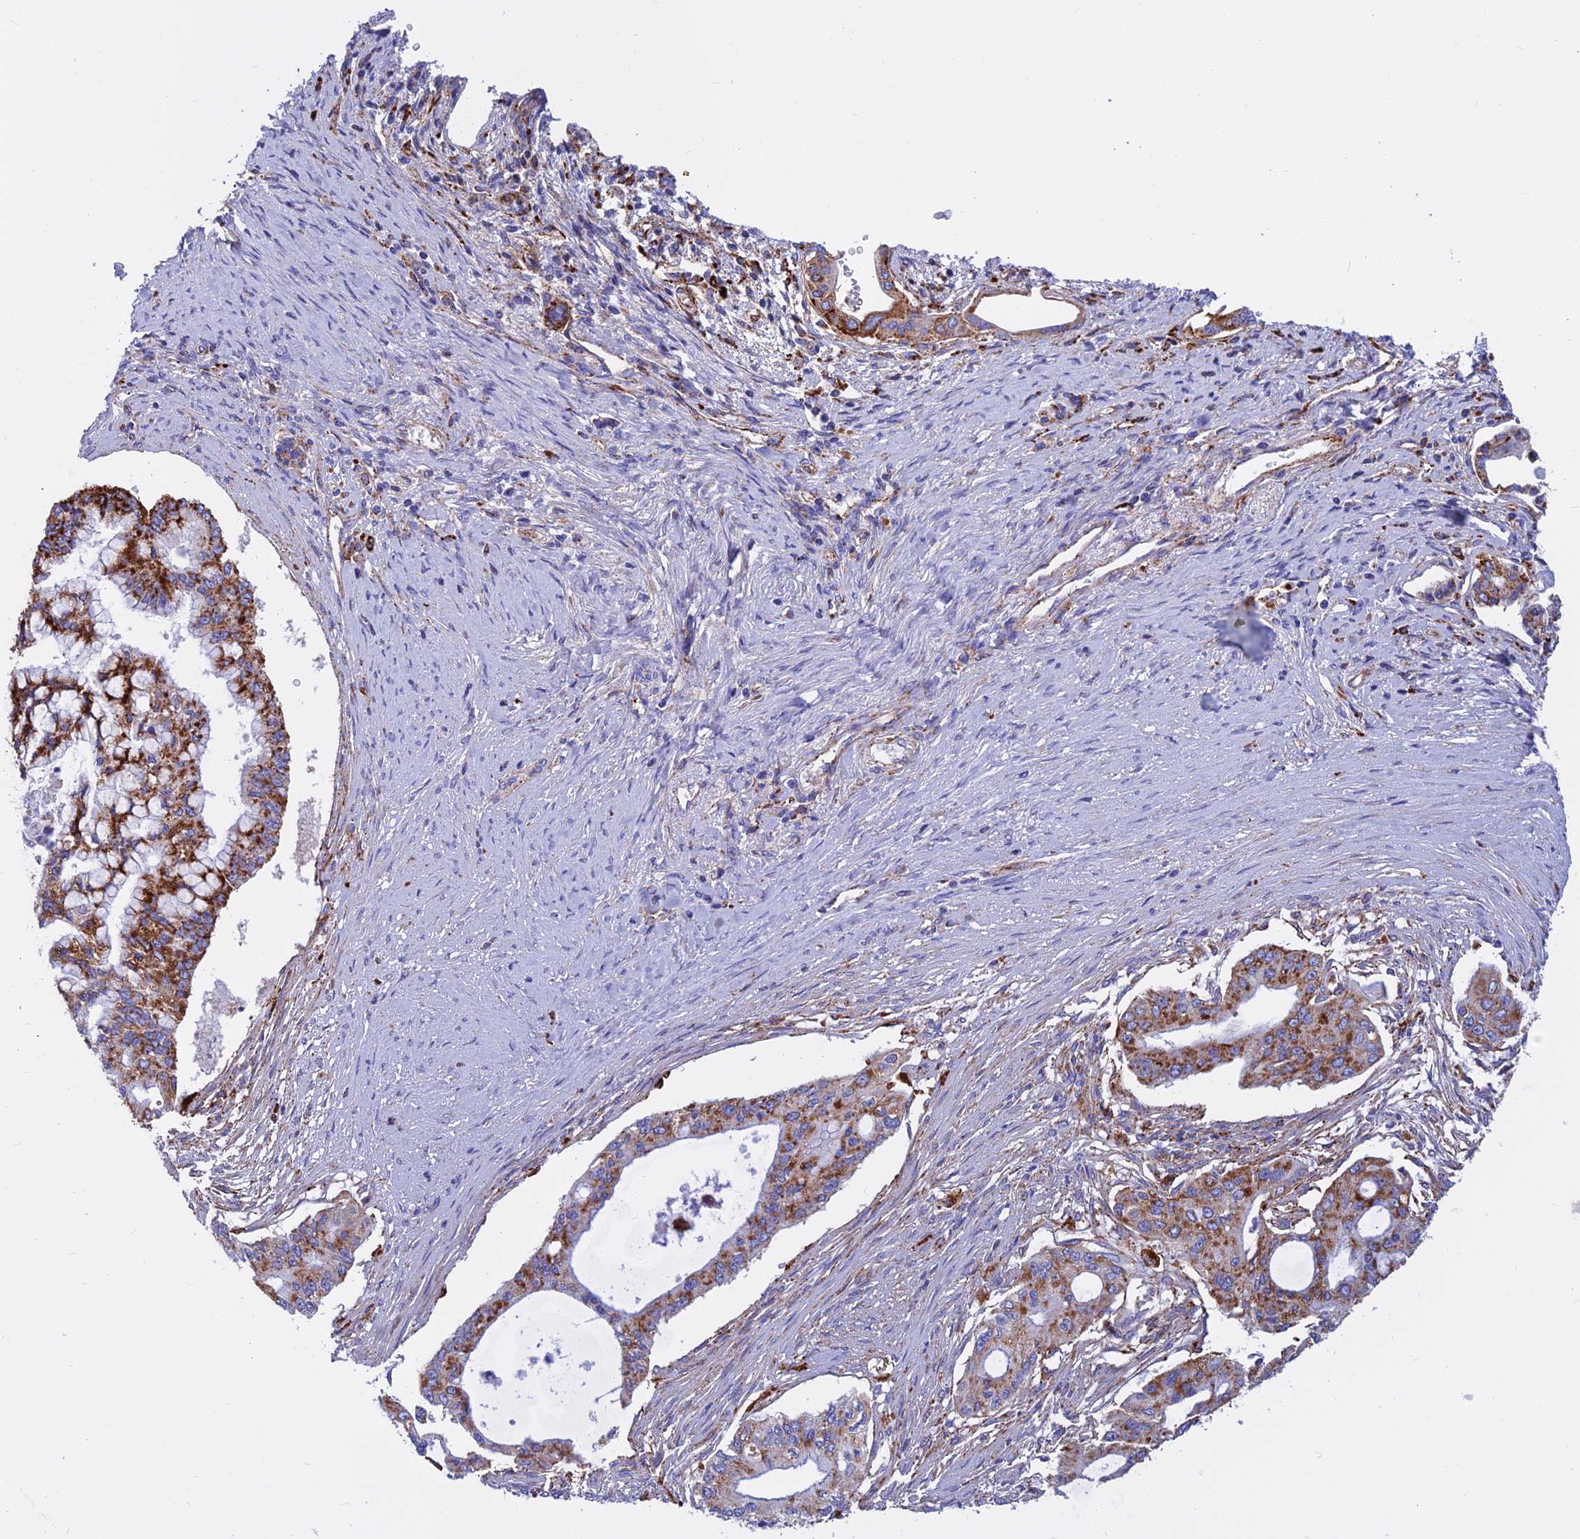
{"staining": {"intensity": "strong", "quantity": ">75%", "location": "cytoplasmic/membranous"}, "tissue": "pancreatic cancer", "cell_type": "Tumor cells", "image_type": "cancer", "snomed": [{"axis": "morphology", "description": "Adenocarcinoma, NOS"}, {"axis": "topography", "description": "Pancreas"}], "caption": "The immunohistochemical stain shows strong cytoplasmic/membranous positivity in tumor cells of pancreatic cancer tissue.", "gene": "SPNS1", "patient": {"sex": "male", "age": 46}}